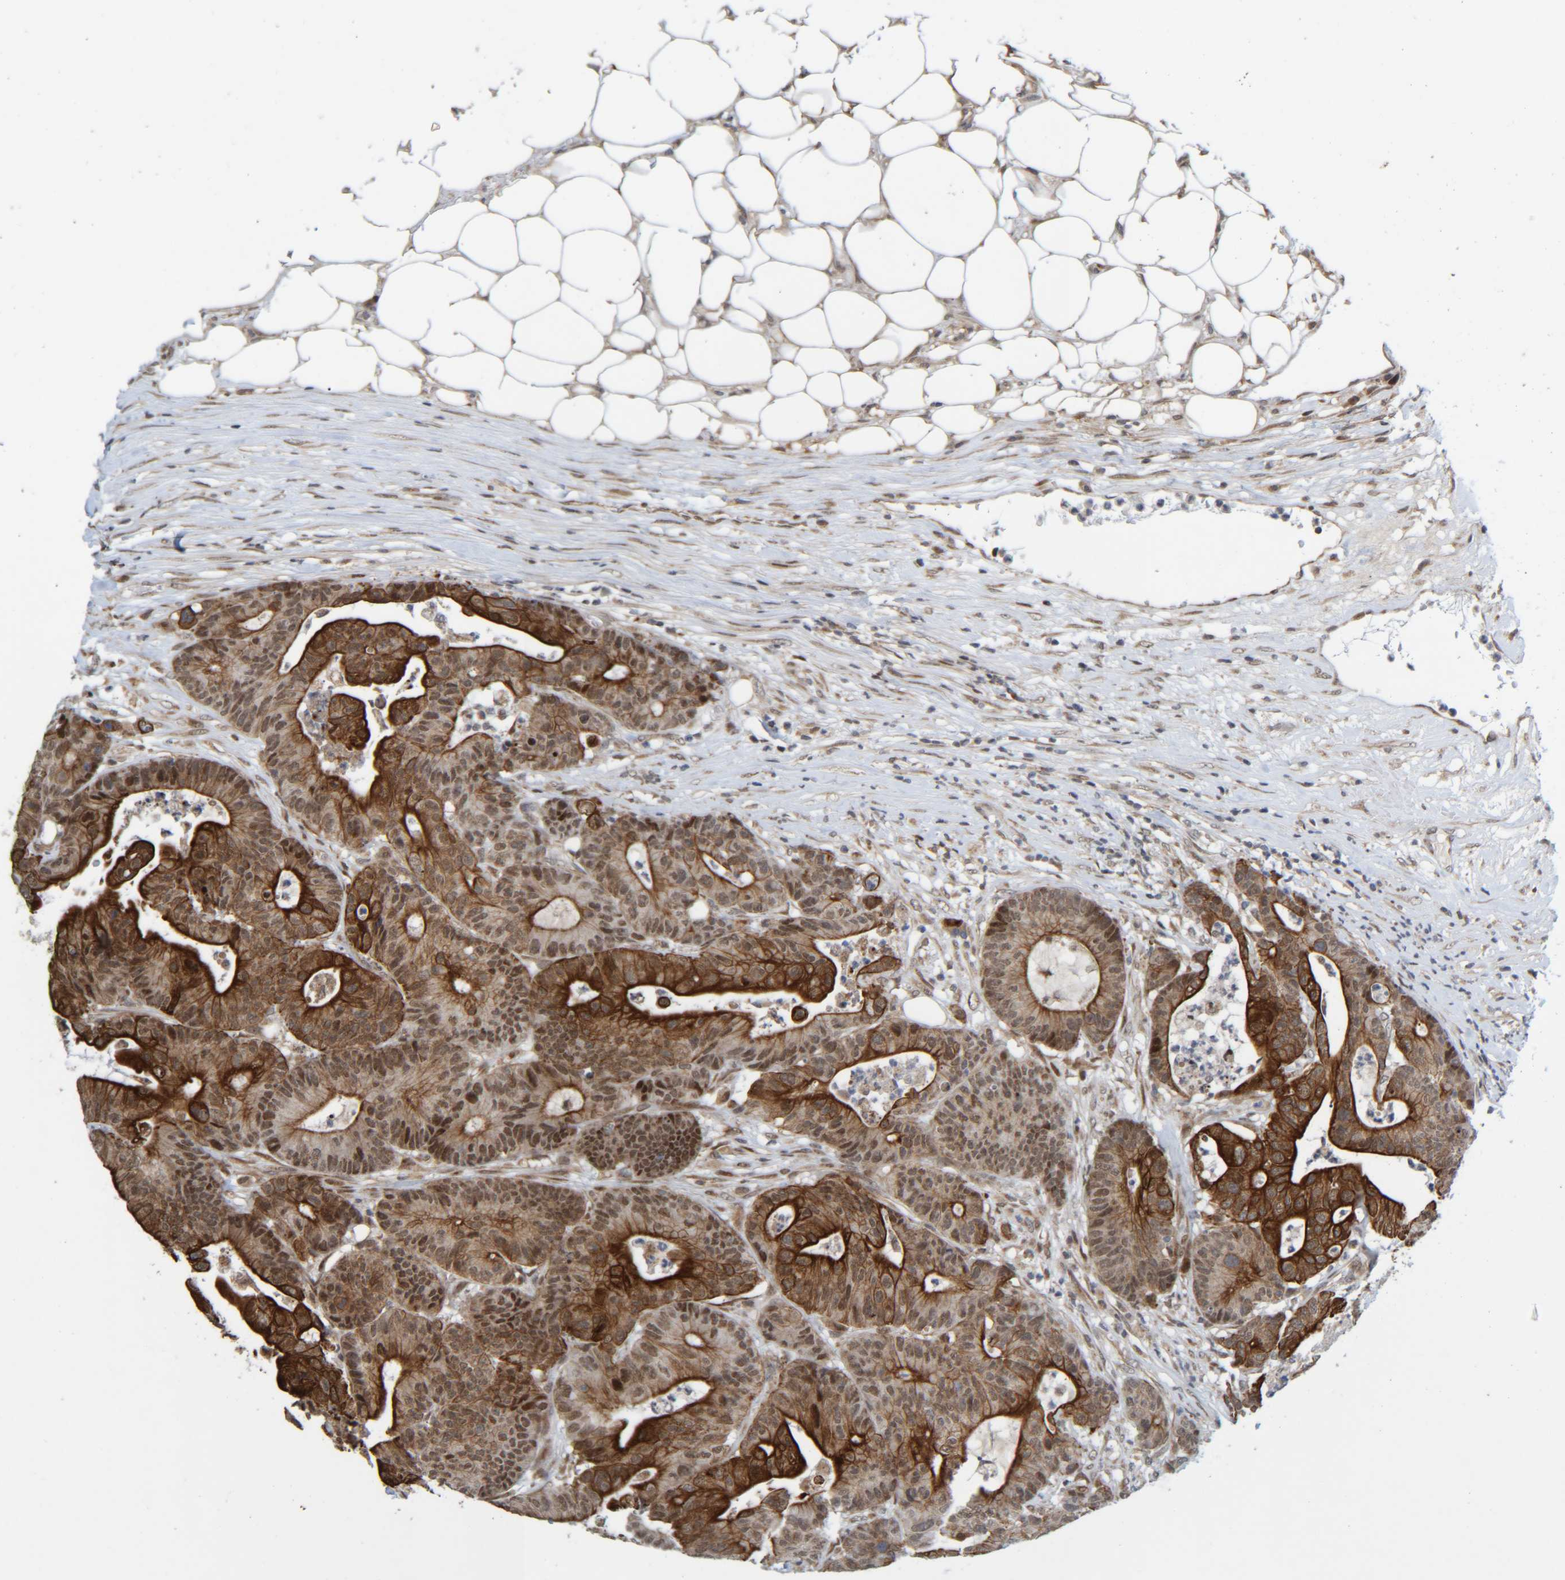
{"staining": {"intensity": "strong", "quantity": ">75%", "location": "cytoplasmic/membranous,nuclear"}, "tissue": "colorectal cancer", "cell_type": "Tumor cells", "image_type": "cancer", "snomed": [{"axis": "morphology", "description": "Adenocarcinoma, NOS"}, {"axis": "topography", "description": "Colon"}], "caption": "Colorectal cancer (adenocarcinoma) stained with a protein marker reveals strong staining in tumor cells.", "gene": "CCDC57", "patient": {"sex": "female", "age": 84}}